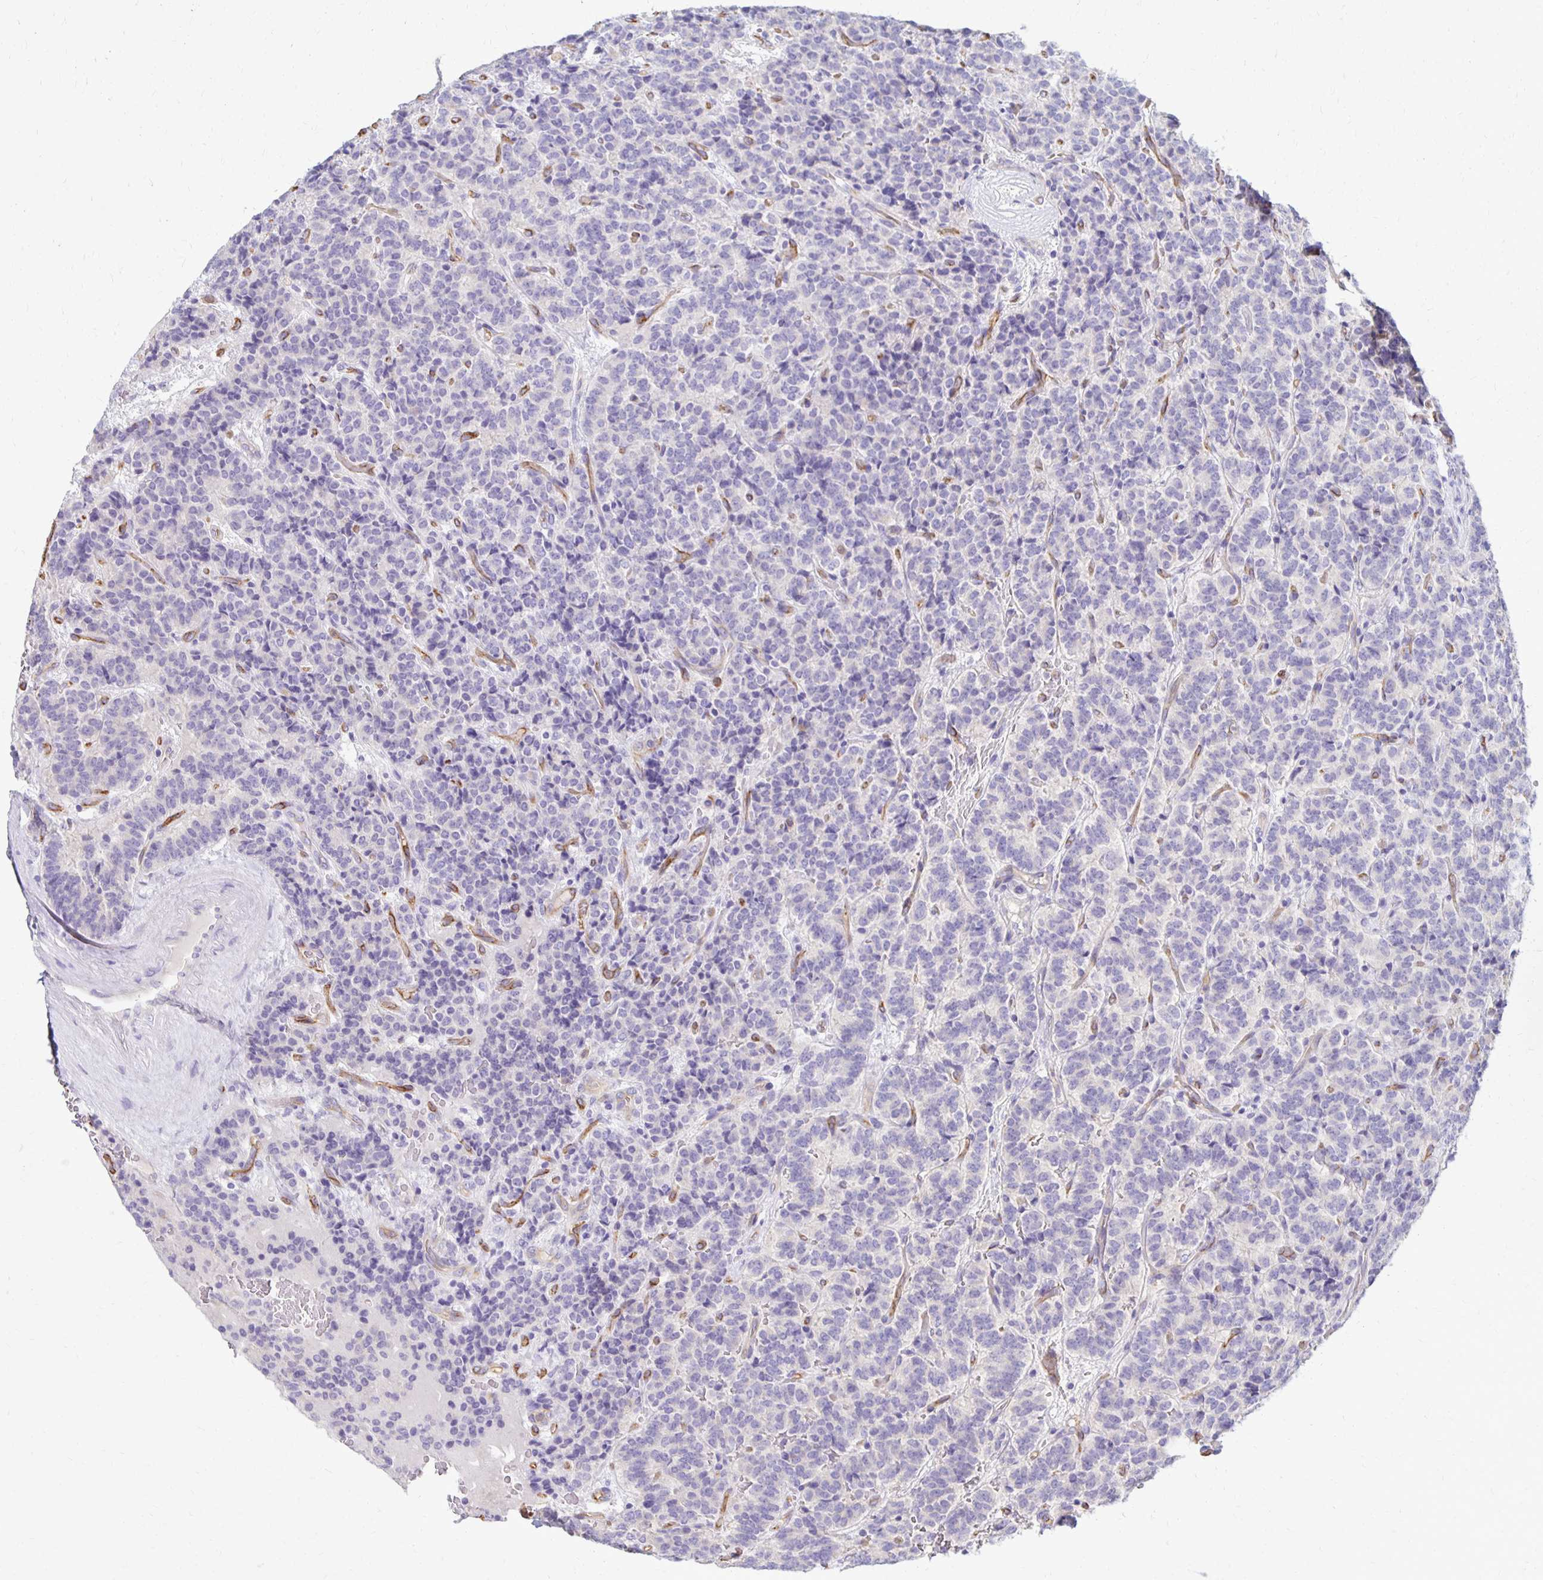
{"staining": {"intensity": "negative", "quantity": "none", "location": "none"}, "tissue": "carcinoid", "cell_type": "Tumor cells", "image_type": "cancer", "snomed": [{"axis": "morphology", "description": "Carcinoid, malignant, NOS"}, {"axis": "topography", "description": "Pancreas"}], "caption": "Tumor cells show no significant protein staining in carcinoid.", "gene": "TTYH1", "patient": {"sex": "male", "age": 36}}